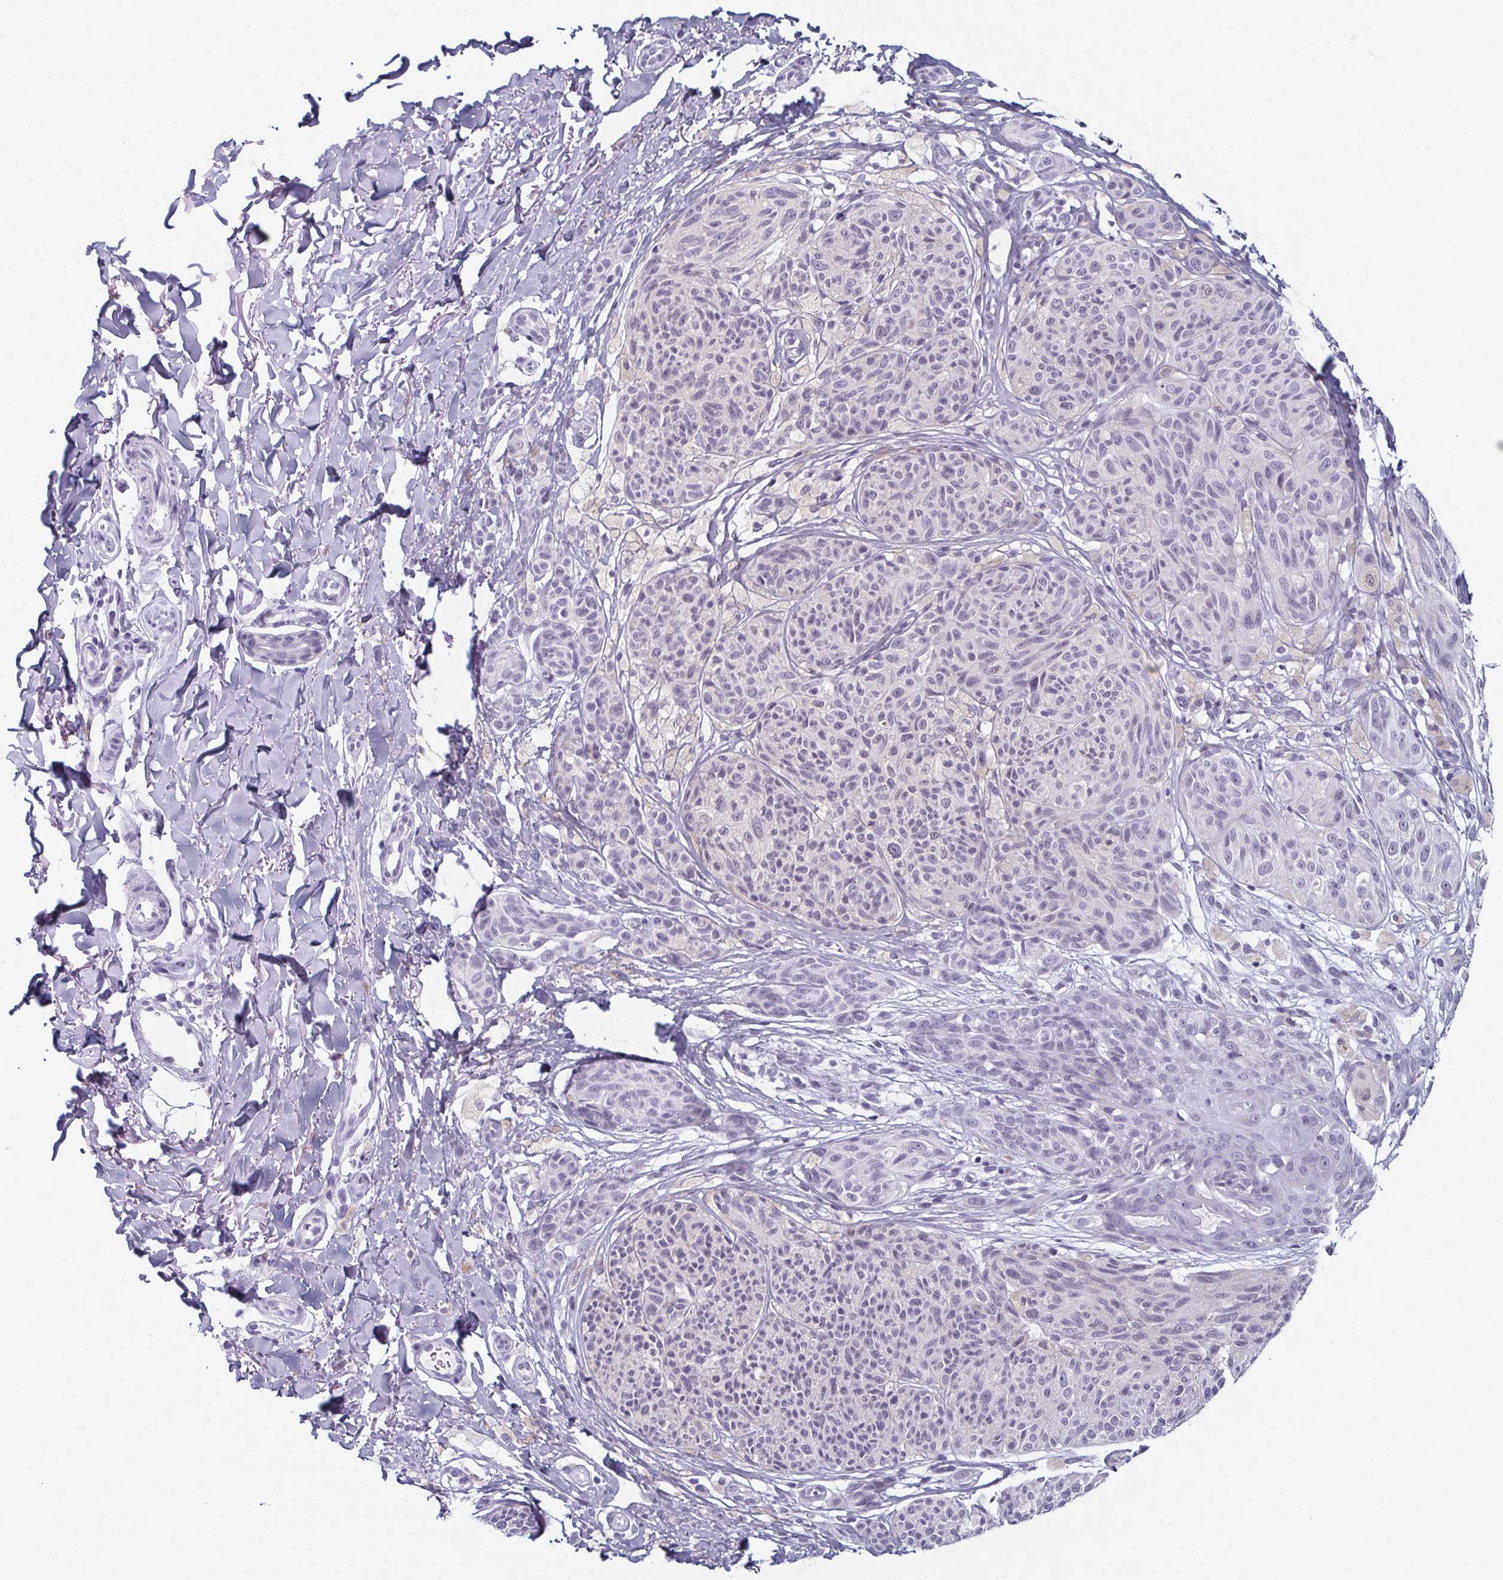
{"staining": {"intensity": "negative", "quantity": "none", "location": "none"}, "tissue": "melanoma", "cell_type": "Tumor cells", "image_type": "cancer", "snomed": [{"axis": "morphology", "description": "Malignant melanoma, NOS"}, {"axis": "topography", "description": "Skin"}], "caption": "This is a histopathology image of immunohistochemistry (IHC) staining of melanoma, which shows no staining in tumor cells.", "gene": "ENKUR", "patient": {"sex": "female", "age": 87}}